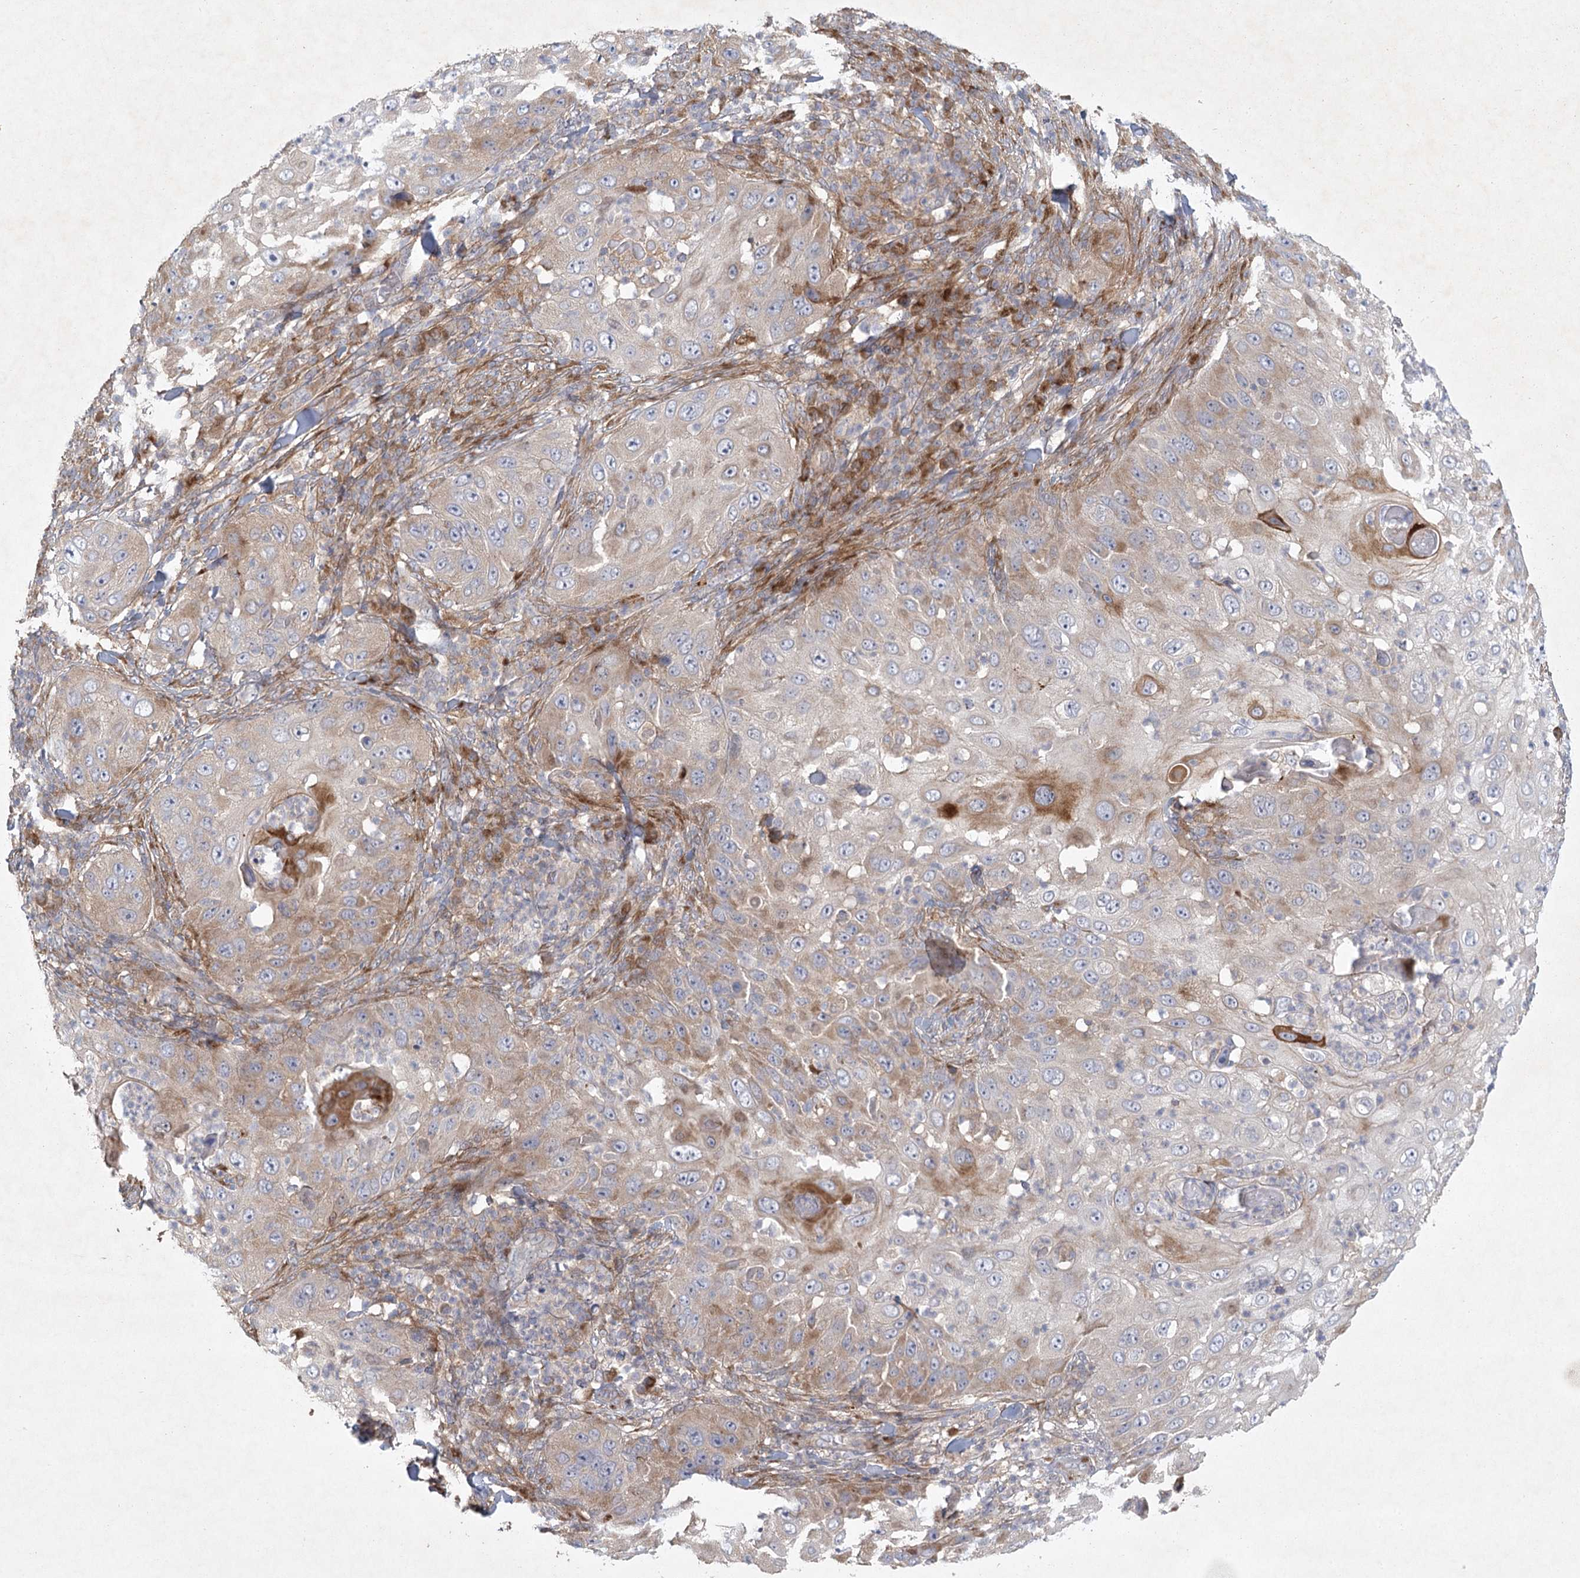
{"staining": {"intensity": "moderate", "quantity": "<25%", "location": "cytoplasmic/membranous"}, "tissue": "skin cancer", "cell_type": "Tumor cells", "image_type": "cancer", "snomed": [{"axis": "morphology", "description": "Squamous cell carcinoma, NOS"}, {"axis": "topography", "description": "Skin"}], "caption": "Squamous cell carcinoma (skin) stained with a protein marker shows moderate staining in tumor cells.", "gene": "FAM110C", "patient": {"sex": "female", "age": 44}}